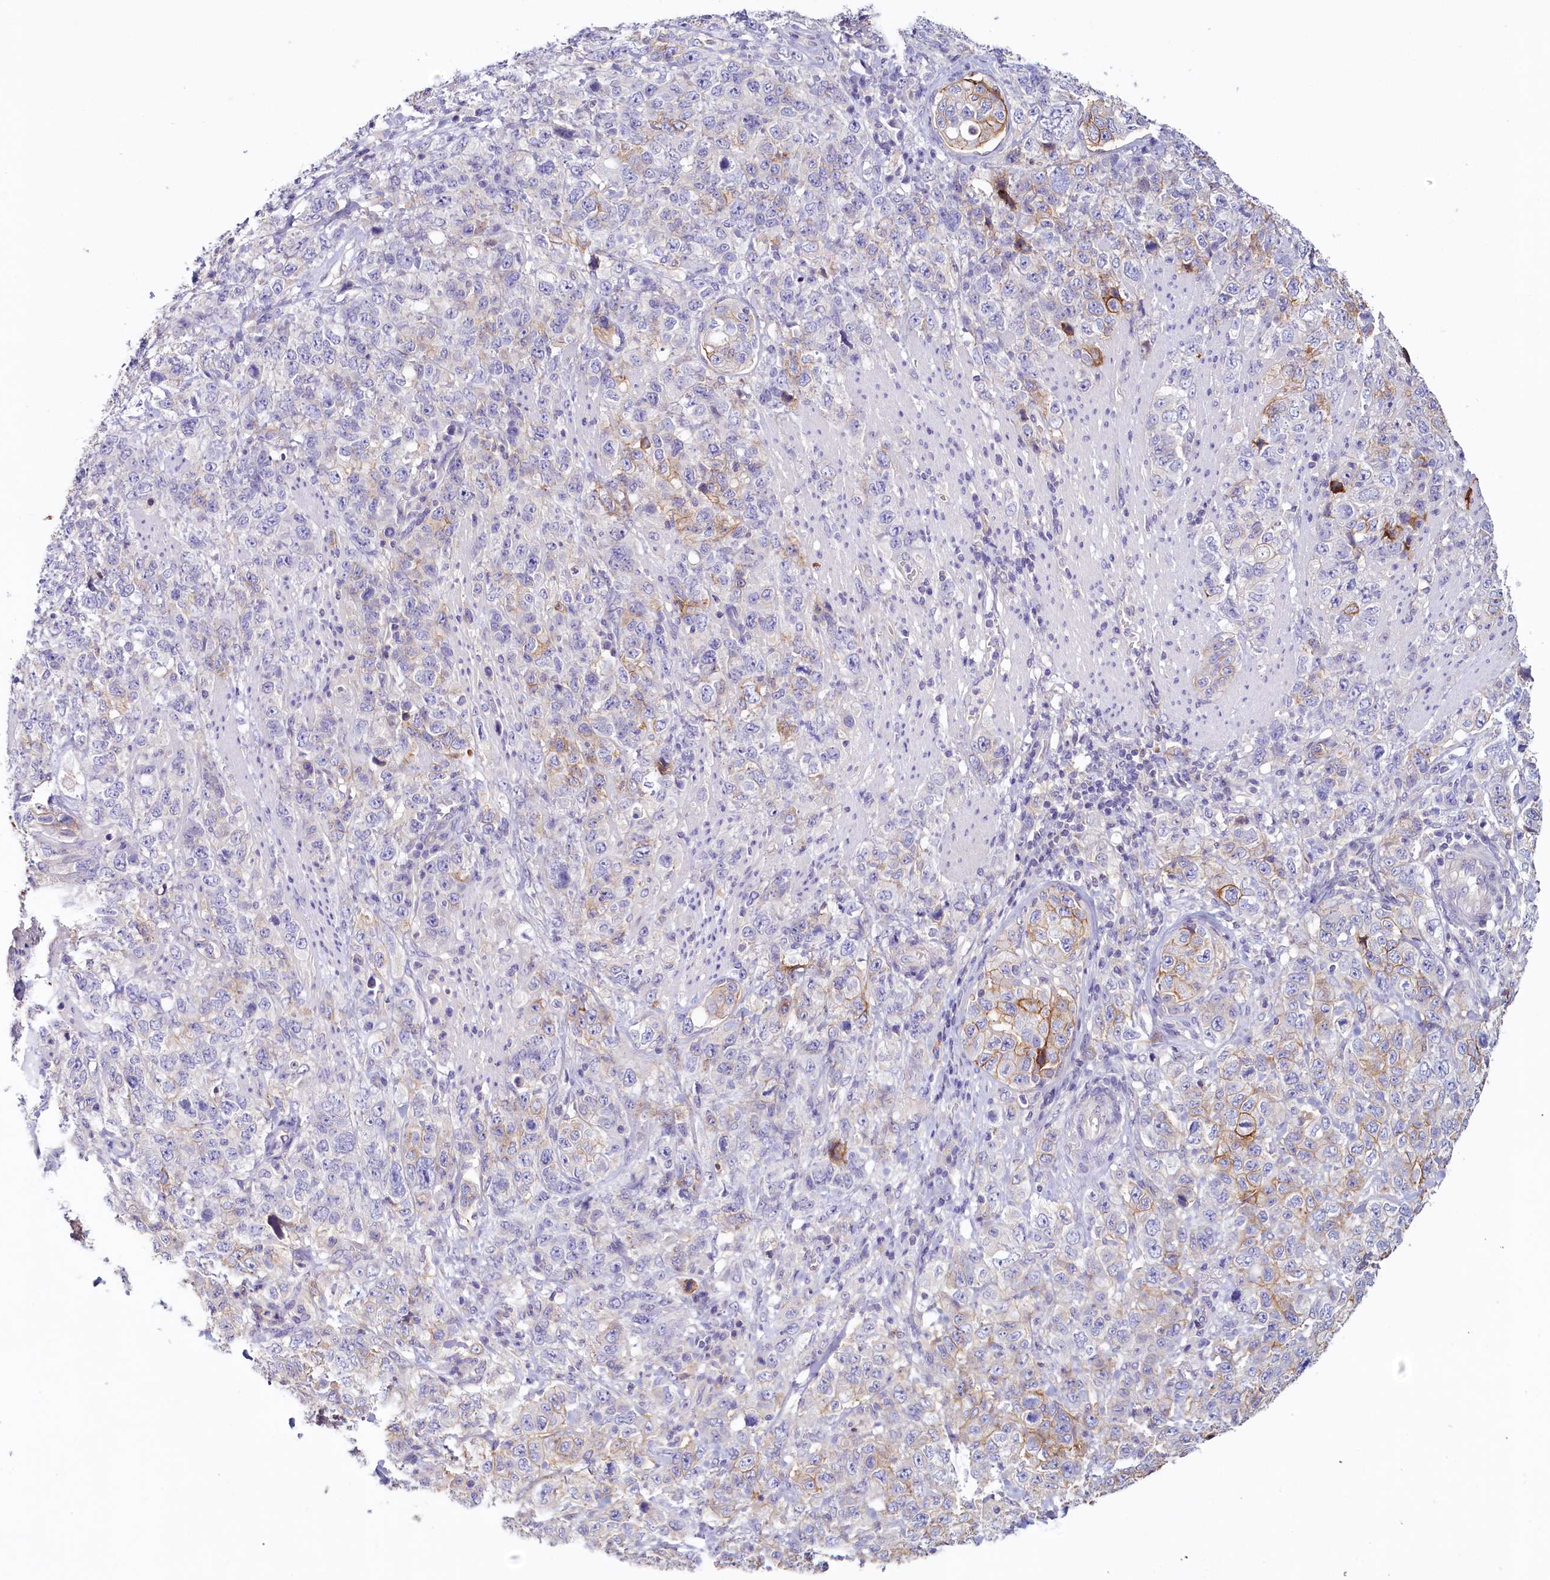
{"staining": {"intensity": "moderate", "quantity": "<25%", "location": "cytoplasmic/membranous"}, "tissue": "stomach cancer", "cell_type": "Tumor cells", "image_type": "cancer", "snomed": [{"axis": "morphology", "description": "Adenocarcinoma, NOS"}, {"axis": "topography", "description": "Stomach"}], "caption": "Stomach adenocarcinoma tissue exhibits moderate cytoplasmic/membranous positivity in about <25% of tumor cells, visualized by immunohistochemistry. The staining was performed using DAB to visualize the protein expression in brown, while the nuclei were stained in blue with hematoxylin (Magnification: 20x).", "gene": "PDE6D", "patient": {"sex": "male", "age": 48}}